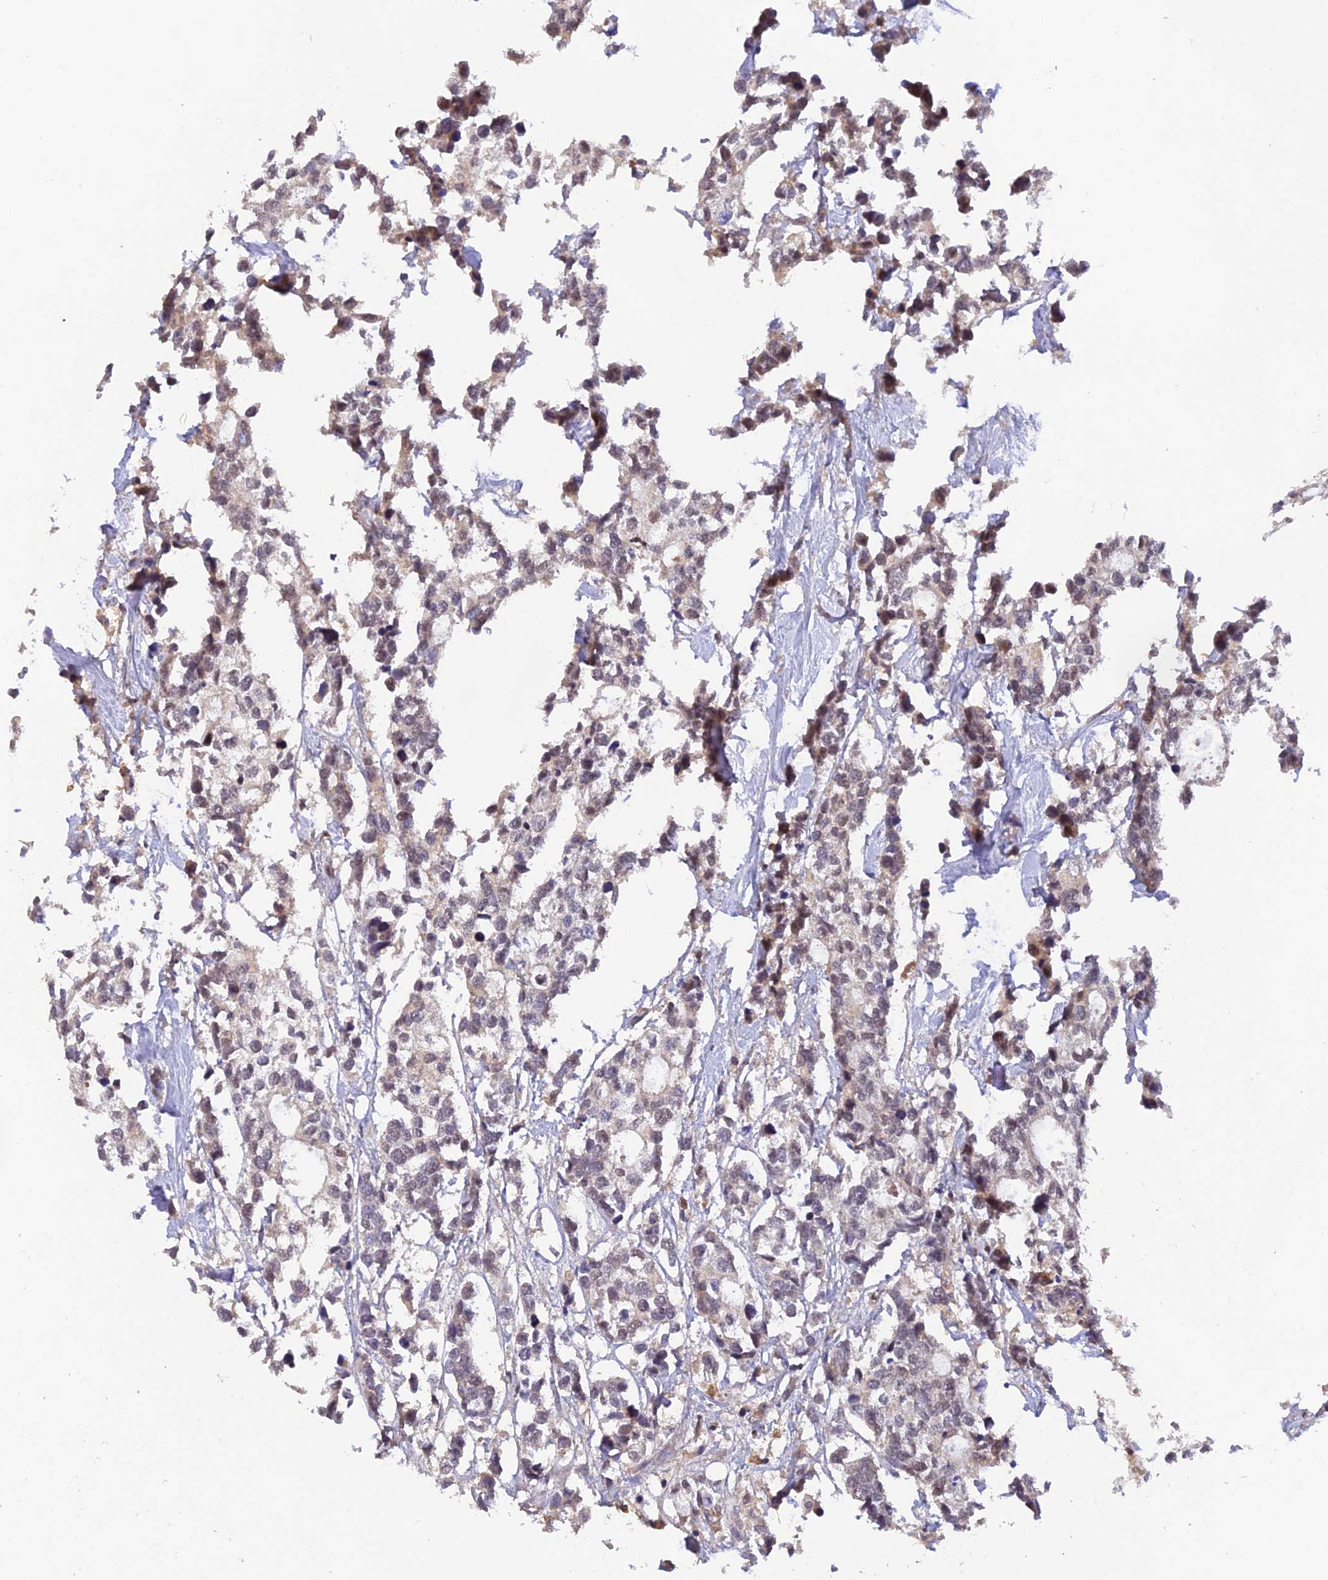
{"staining": {"intensity": "weak", "quantity": "<25%", "location": "nuclear"}, "tissue": "breast cancer", "cell_type": "Tumor cells", "image_type": "cancer", "snomed": [{"axis": "morphology", "description": "Duct carcinoma"}, {"axis": "topography", "description": "Breast"}], "caption": "Histopathology image shows no protein positivity in tumor cells of breast cancer (infiltrating ductal carcinoma) tissue.", "gene": "ZNF436", "patient": {"sex": "female", "age": 83}}